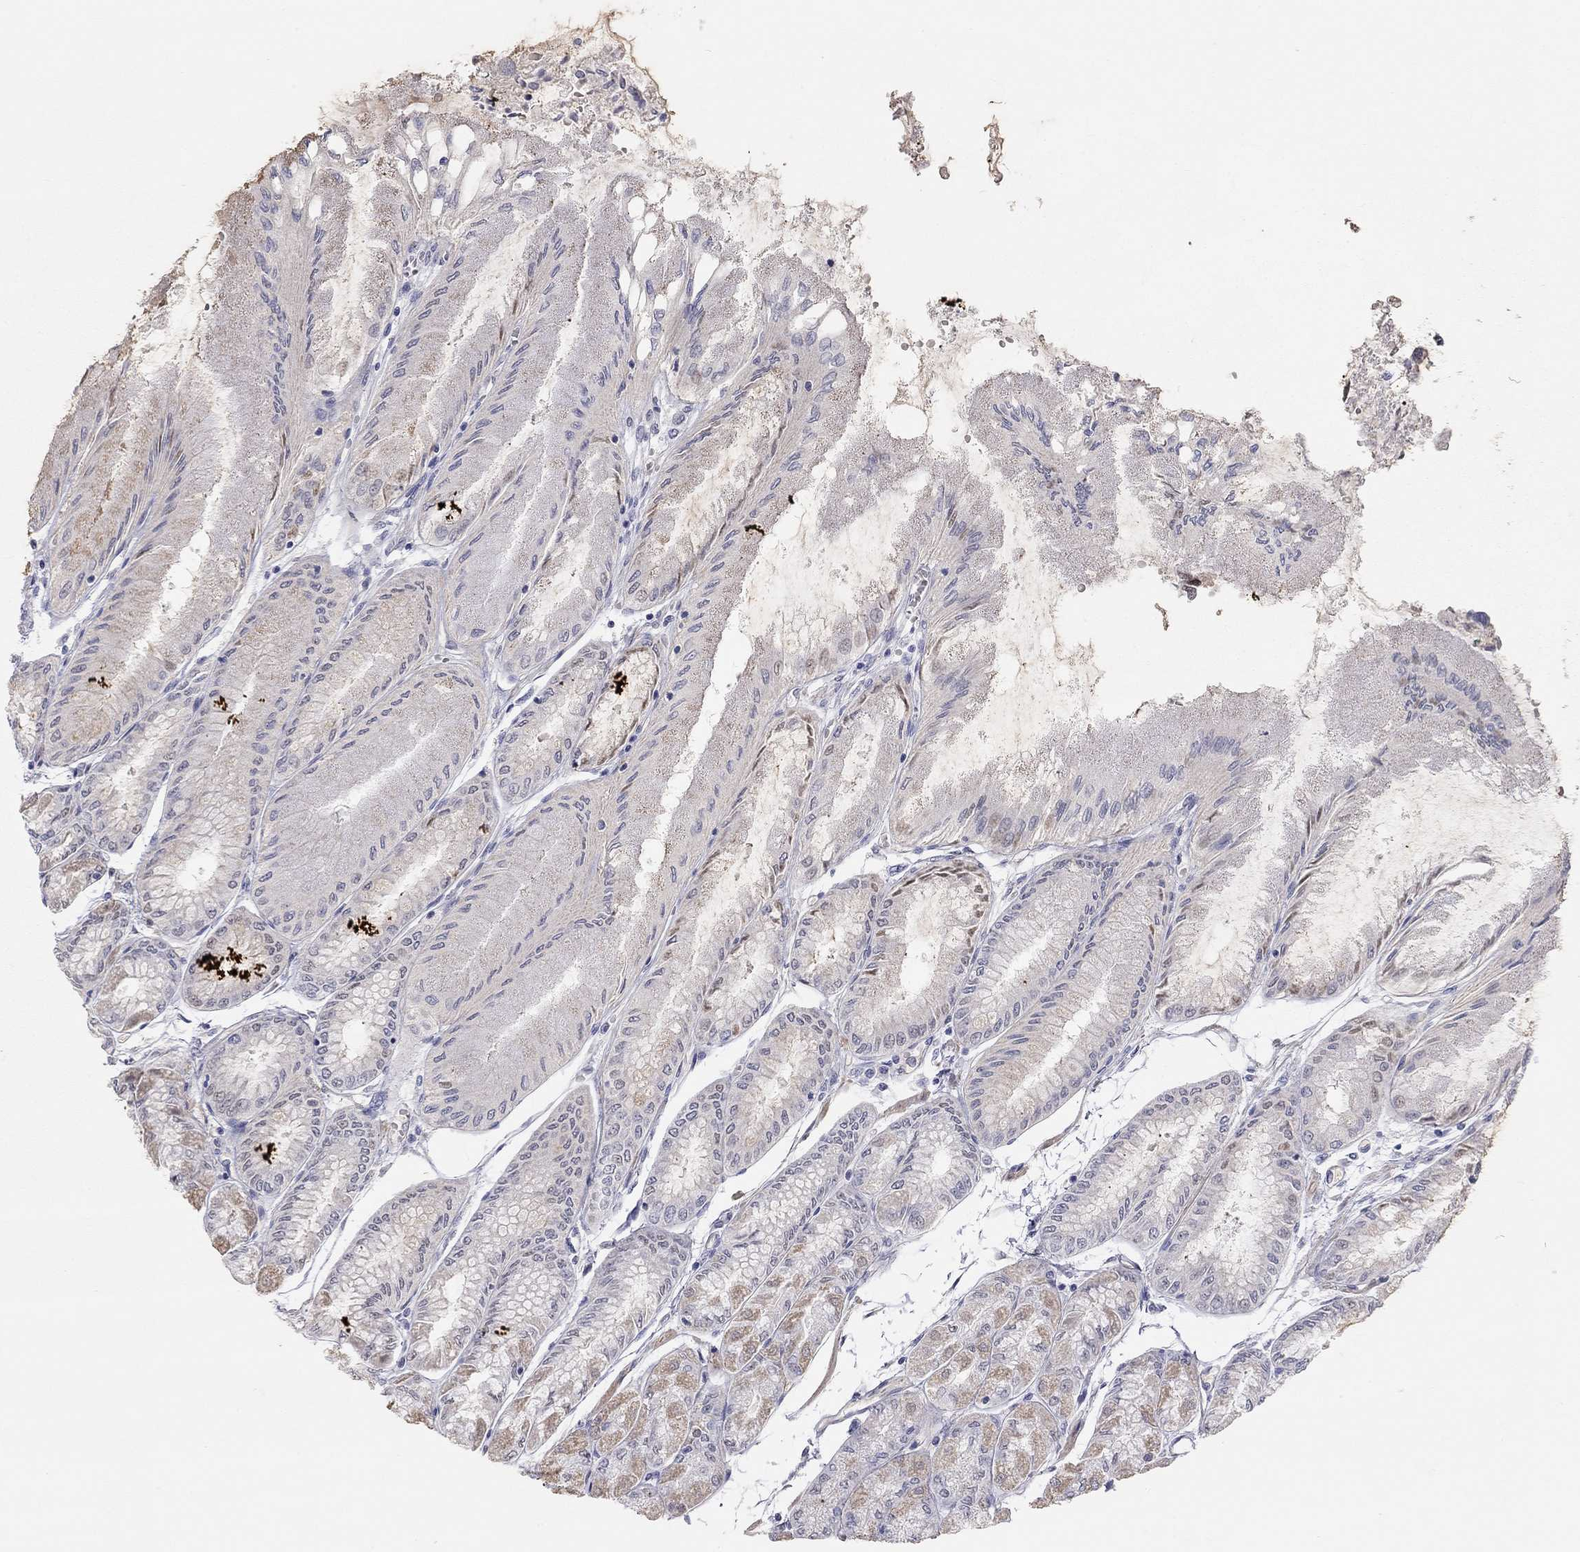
{"staining": {"intensity": "weak", "quantity": "<25%", "location": "cytoplasmic/membranous"}, "tissue": "stomach", "cell_type": "Glandular cells", "image_type": "normal", "snomed": [{"axis": "morphology", "description": "Normal tissue, NOS"}, {"axis": "topography", "description": "Stomach, upper"}], "caption": "Immunohistochemistry image of unremarkable stomach: stomach stained with DAB (3,3'-diaminobenzidine) reveals no significant protein expression in glandular cells.", "gene": "PAPSS2", "patient": {"sex": "male", "age": 60}}